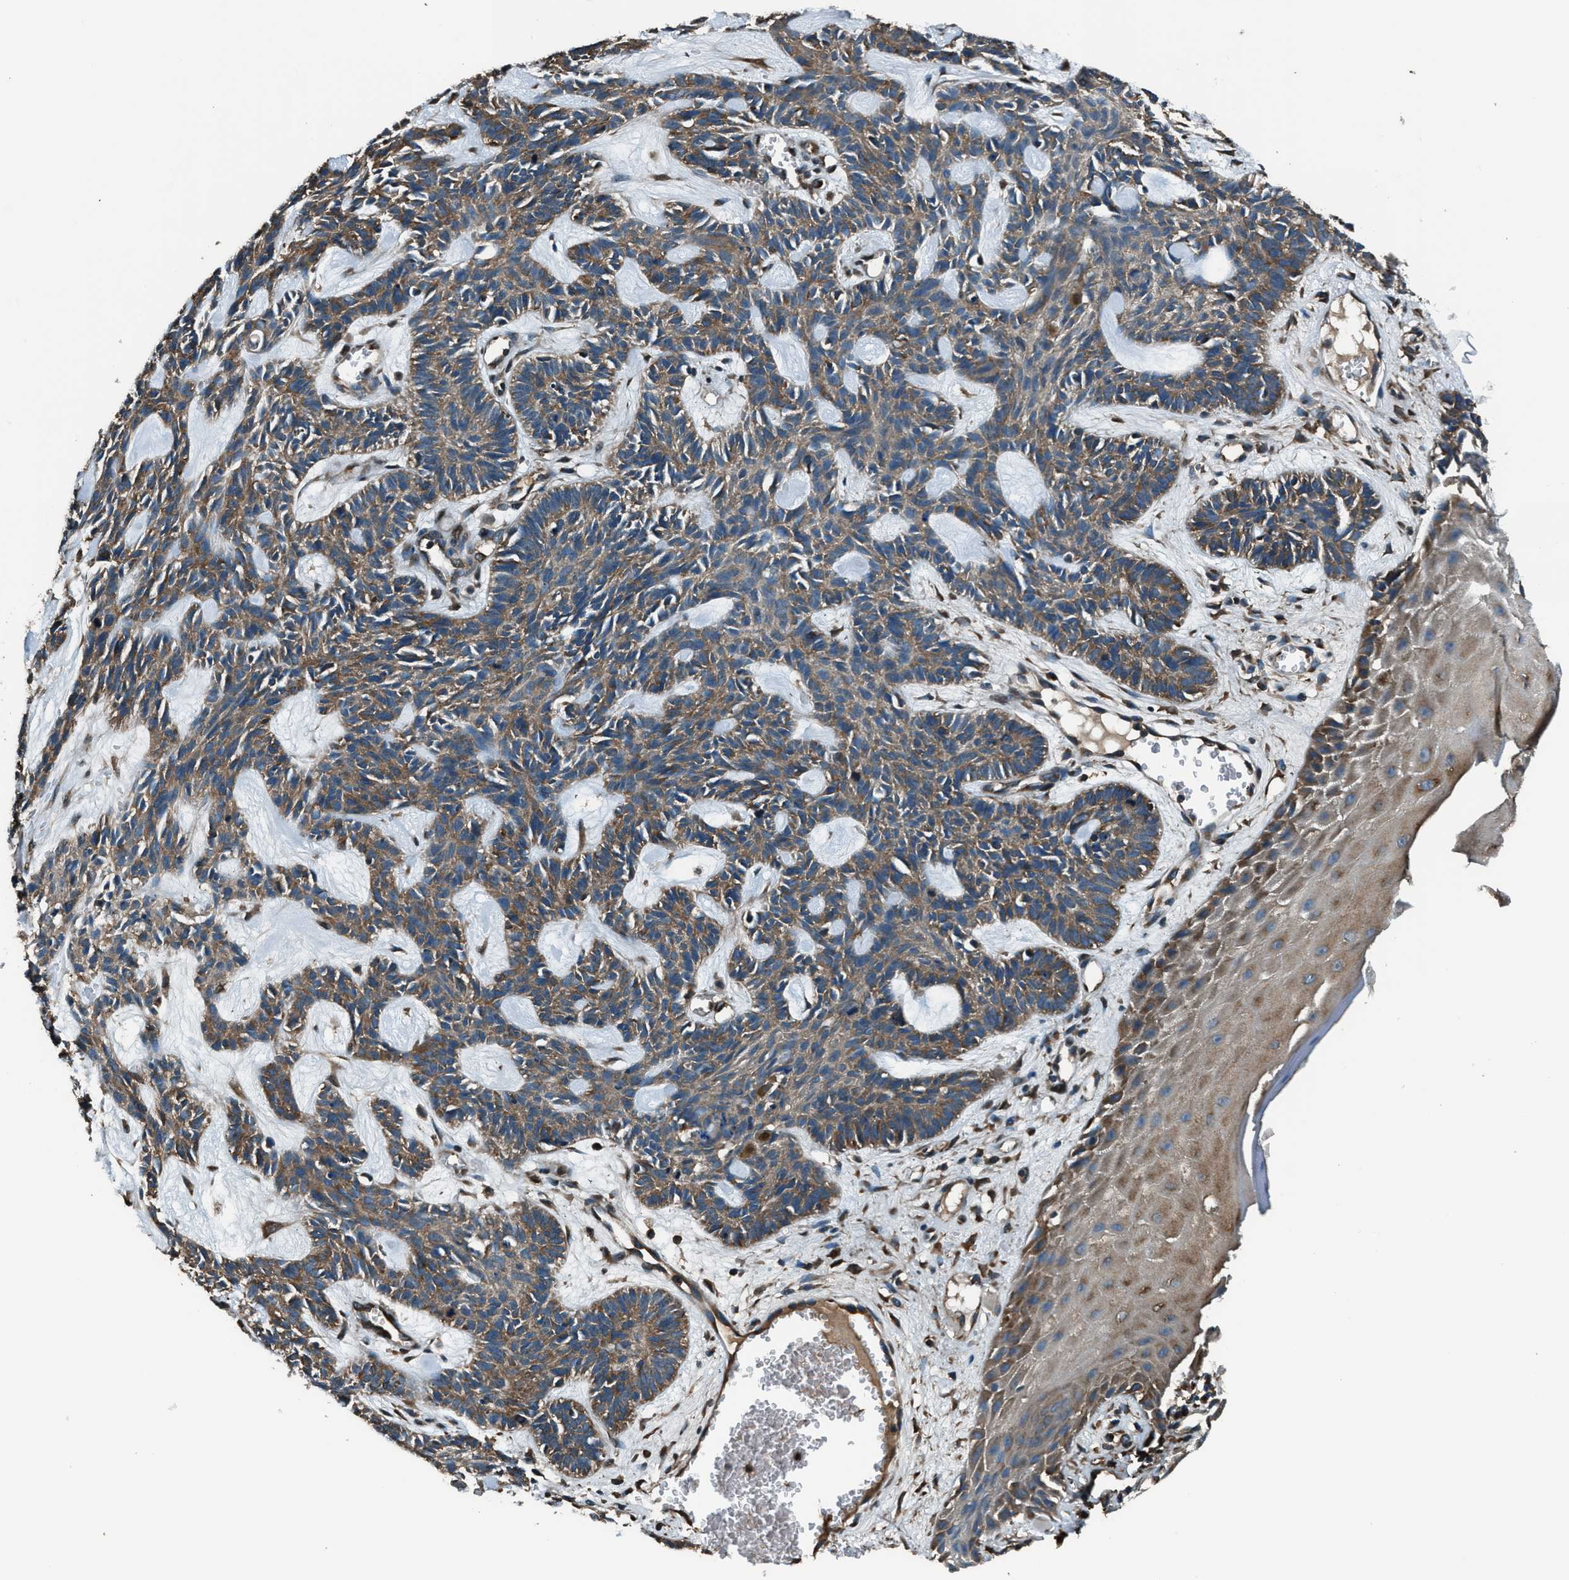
{"staining": {"intensity": "moderate", "quantity": ">75%", "location": "cytoplasmic/membranous"}, "tissue": "skin cancer", "cell_type": "Tumor cells", "image_type": "cancer", "snomed": [{"axis": "morphology", "description": "Basal cell carcinoma"}, {"axis": "topography", "description": "Skin"}], "caption": "Skin cancer stained for a protein (brown) exhibits moderate cytoplasmic/membranous positive staining in about >75% of tumor cells.", "gene": "ARFGAP2", "patient": {"sex": "male", "age": 67}}